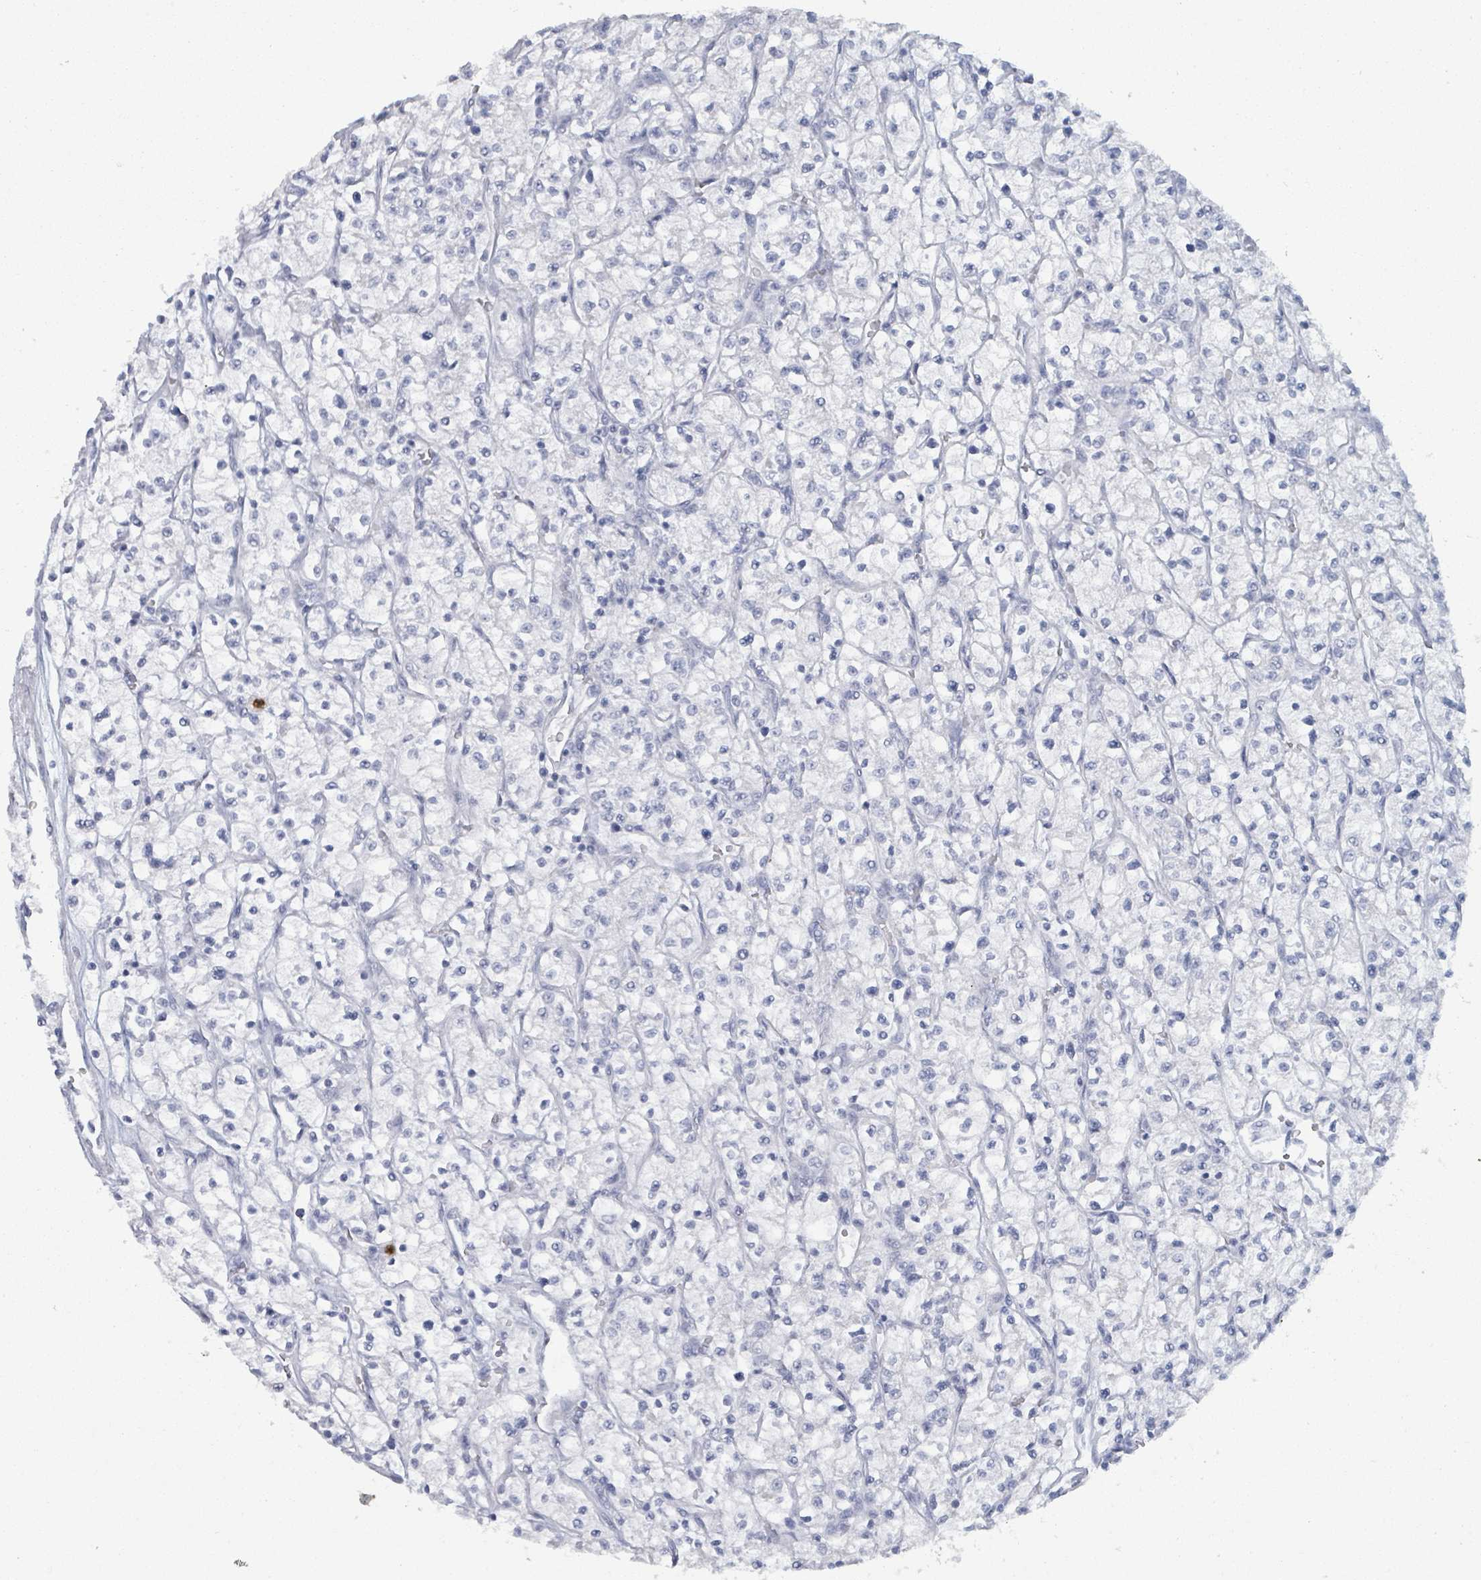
{"staining": {"intensity": "negative", "quantity": "none", "location": "none"}, "tissue": "renal cancer", "cell_type": "Tumor cells", "image_type": "cancer", "snomed": [{"axis": "morphology", "description": "Adenocarcinoma, NOS"}, {"axis": "topography", "description": "Kidney"}], "caption": "Immunohistochemistry histopathology image of neoplastic tissue: human renal cancer stained with DAB (3,3'-diaminobenzidine) exhibits no significant protein expression in tumor cells. (Immunohistochemistry (ihc), brightfield microscopy, high magnification).", "gene": "DEFA4", "patient": {"sex": "female", "age": 64}}